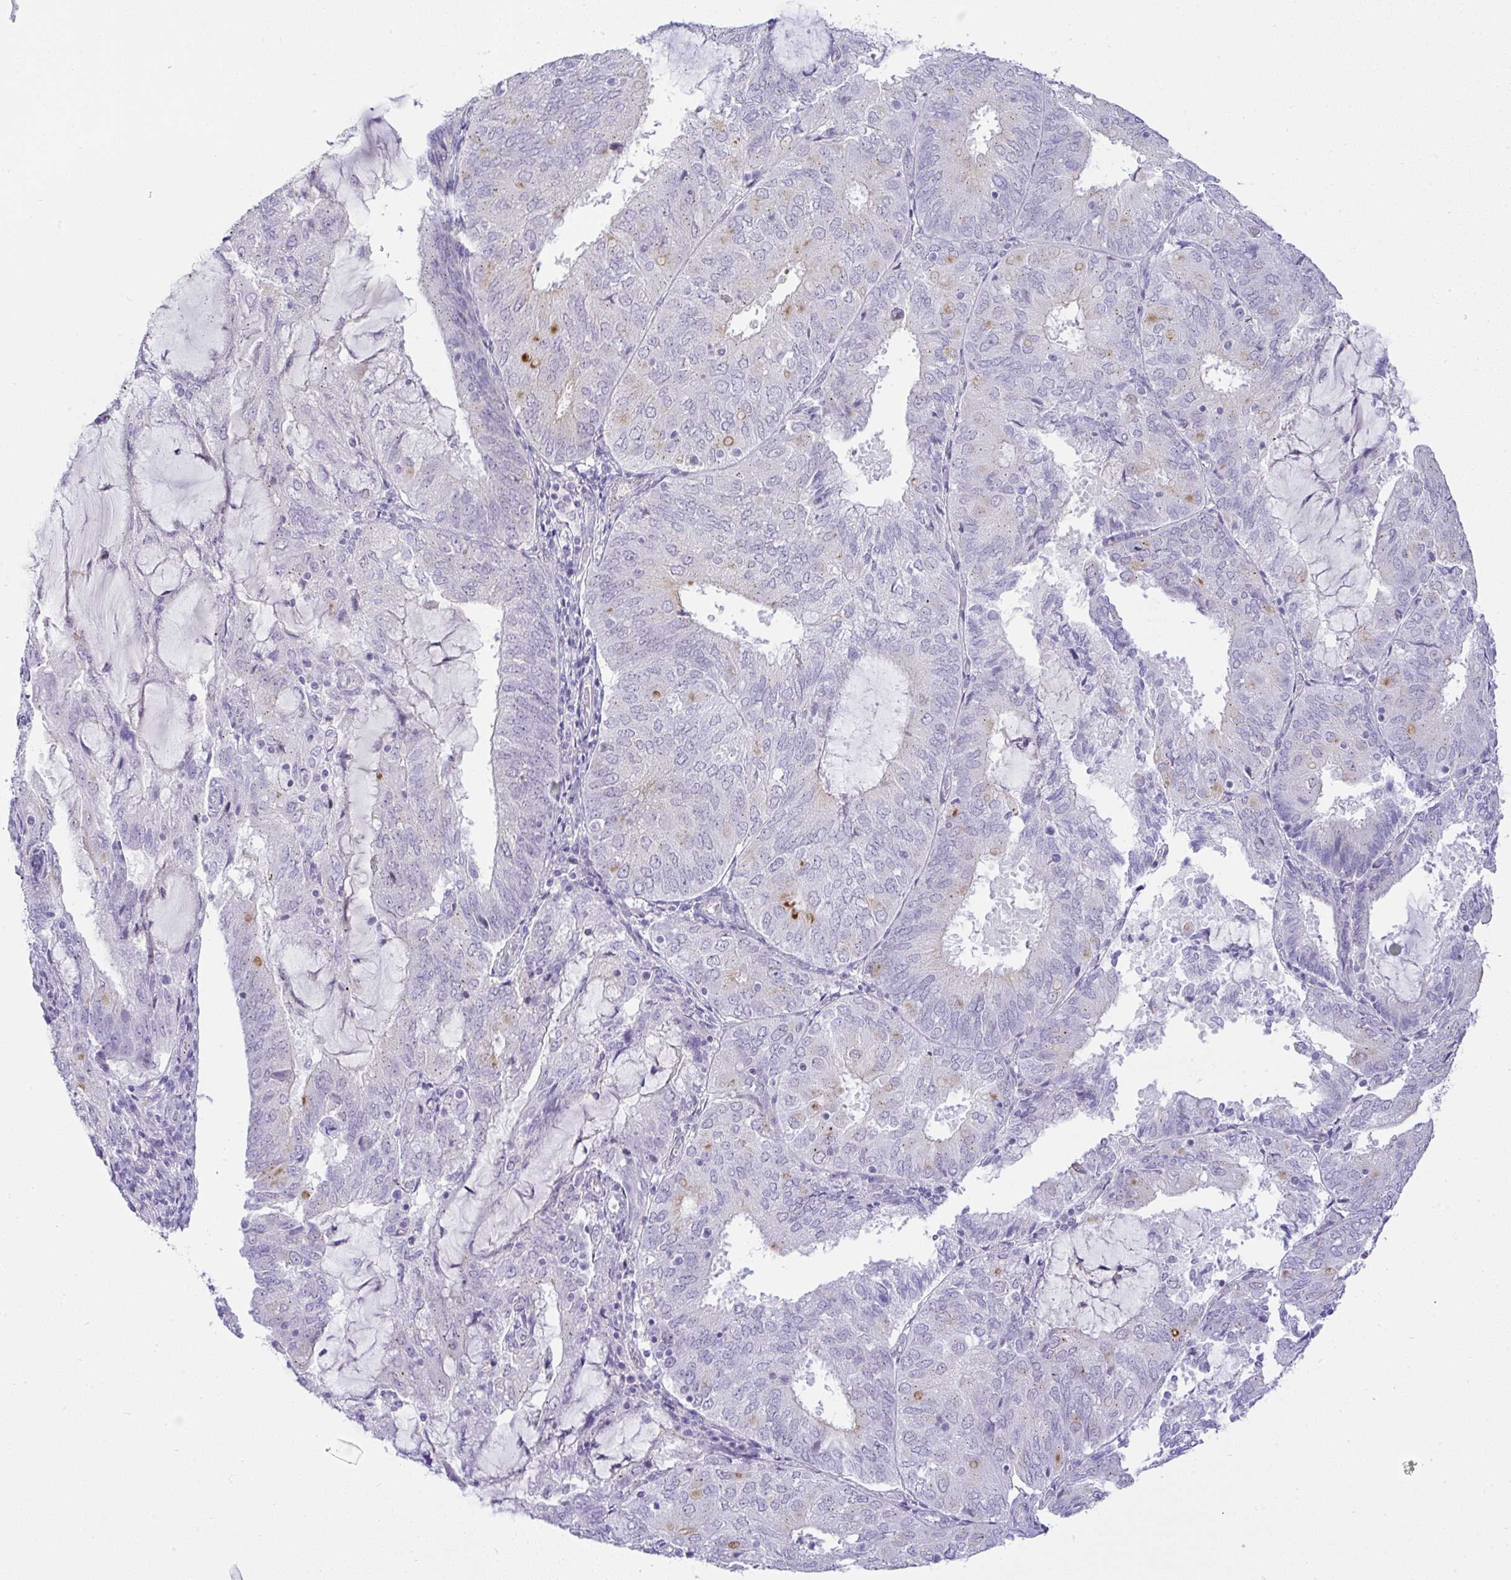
{"staining": {"intensity": "weak", "quantity": "<25%", "location": "cytoplasmic/membranous"}, "tissue": "endometrial cancer", "cell_type": "Tumor cells", "image_type": "cancer", "snomed": [{"axis": "morphology", "description": "Adenocarcinoma, NOS"}, {"axis": "topography", "description": "Endometrium"}], "caption": "High magnification brightfield microscopy of endometrial cancer stained with DAB (brown) and counterstained with hematoxylin (blue): tumor cells show no significant staining. (DAB (3,3'-diaminobenzidine) IHC visualized using brightfield microscopy, high magnification).", "gene": "FAM177A1", "patient": {"sex": "female", "age": 81}}